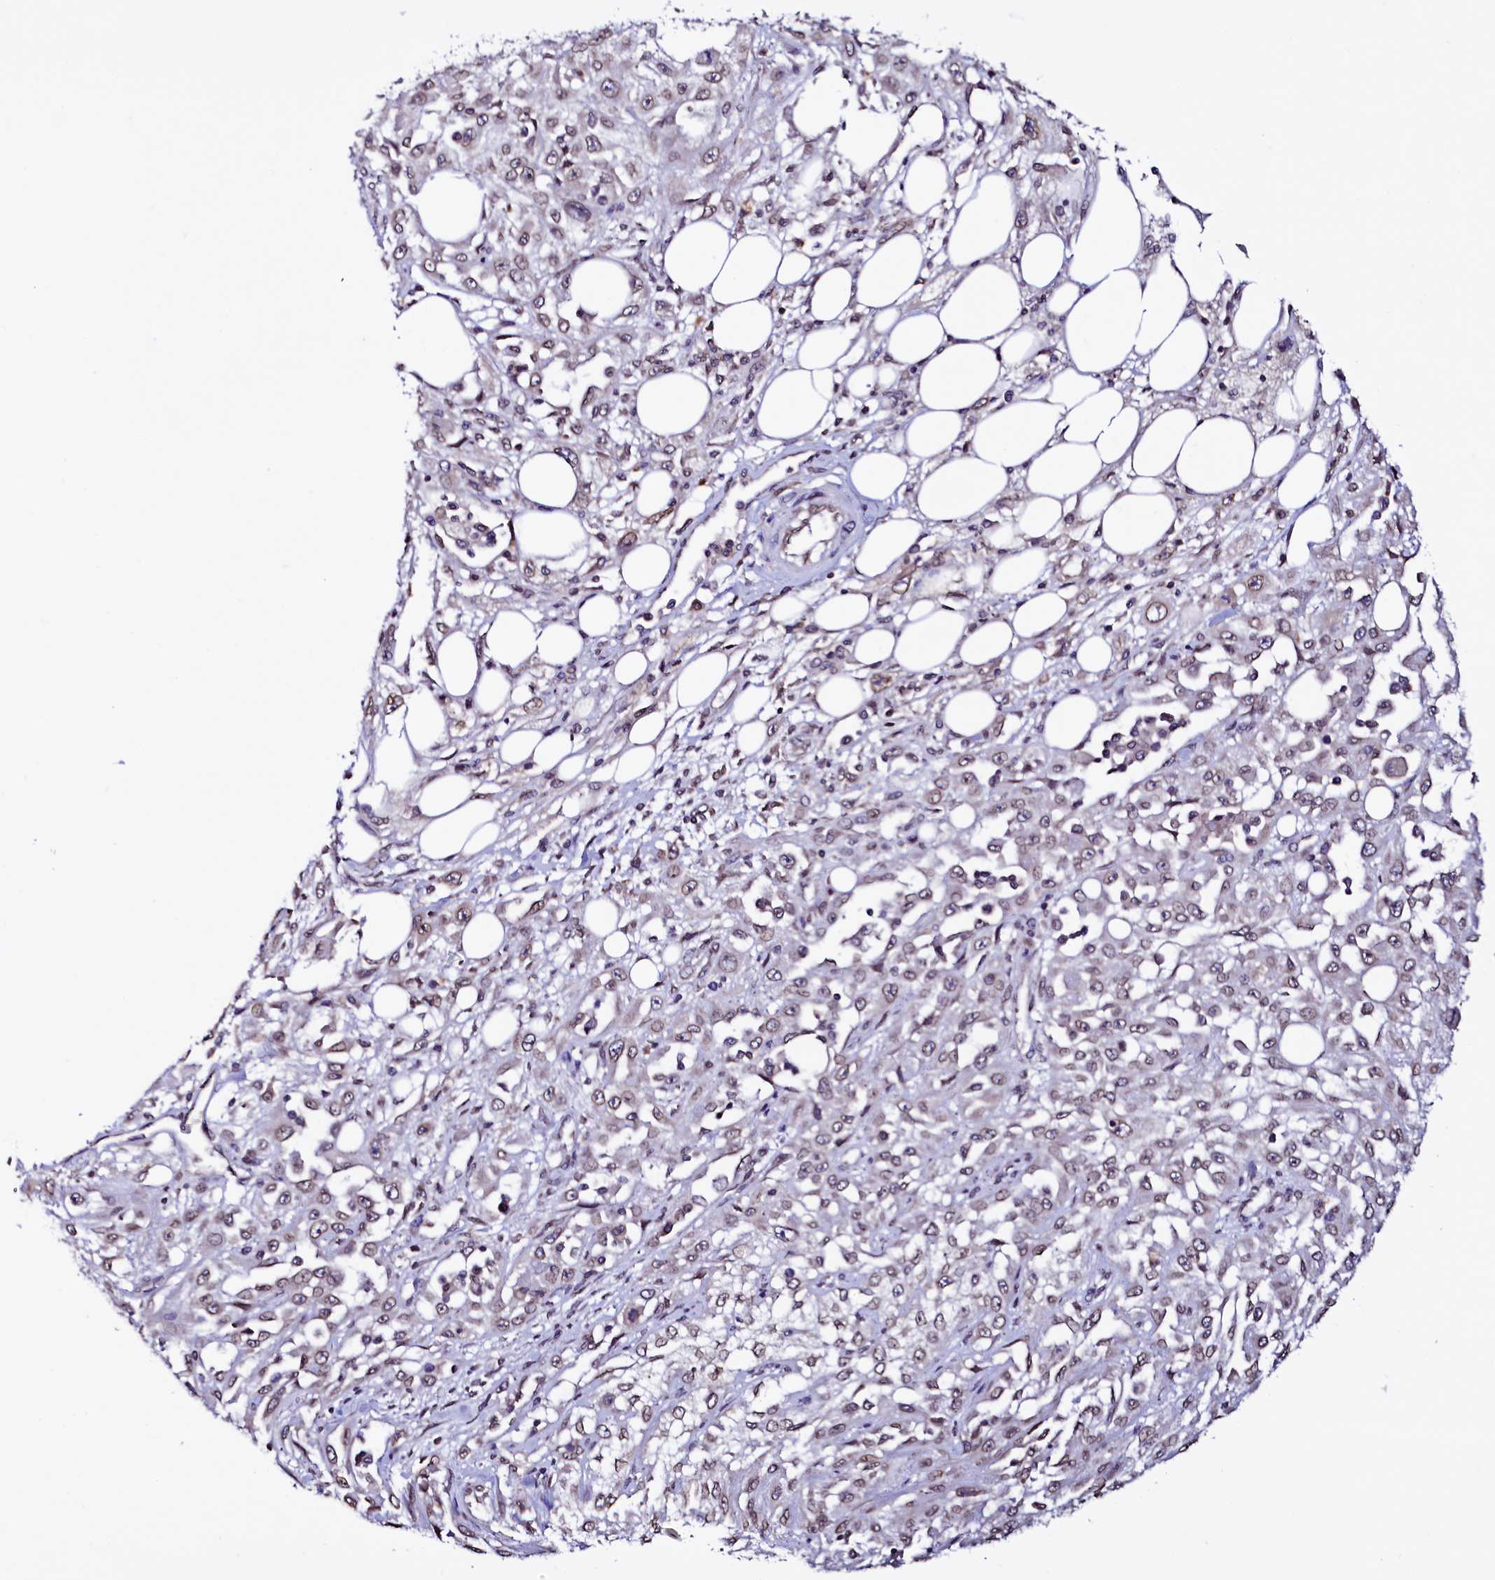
{"staining": {"intensity": "weak", "quantity": ">75%", "location": "cytoplasmic/membranous,nuclear"}, "tissue": "skin cancer", "cell_type": "Tumor cells", "image_type": "cancer", "snomed": [{"axis": "morphology", "description": "Squamous cell carcinoma, NOS"}, {"axis": "morphology", "description": "Squamous cell carcinoma, metastatic, NOS"}, {"axis": "topography", "description": "Skin"}, {"axis": "topography", "description": "Lymph node"}], "caption": "Brown immunohistochemical staining in human skin squamous cell carcinoma shows weak cytoplasmic/membranous and nuclear positivity in approximately >75% of tumor cells. Immunohistochemistry stains the protein of interest in brown and the nuclei are stained blue.", "gene": "HAND1", "patient": {"sex": "male", "age": 75}}